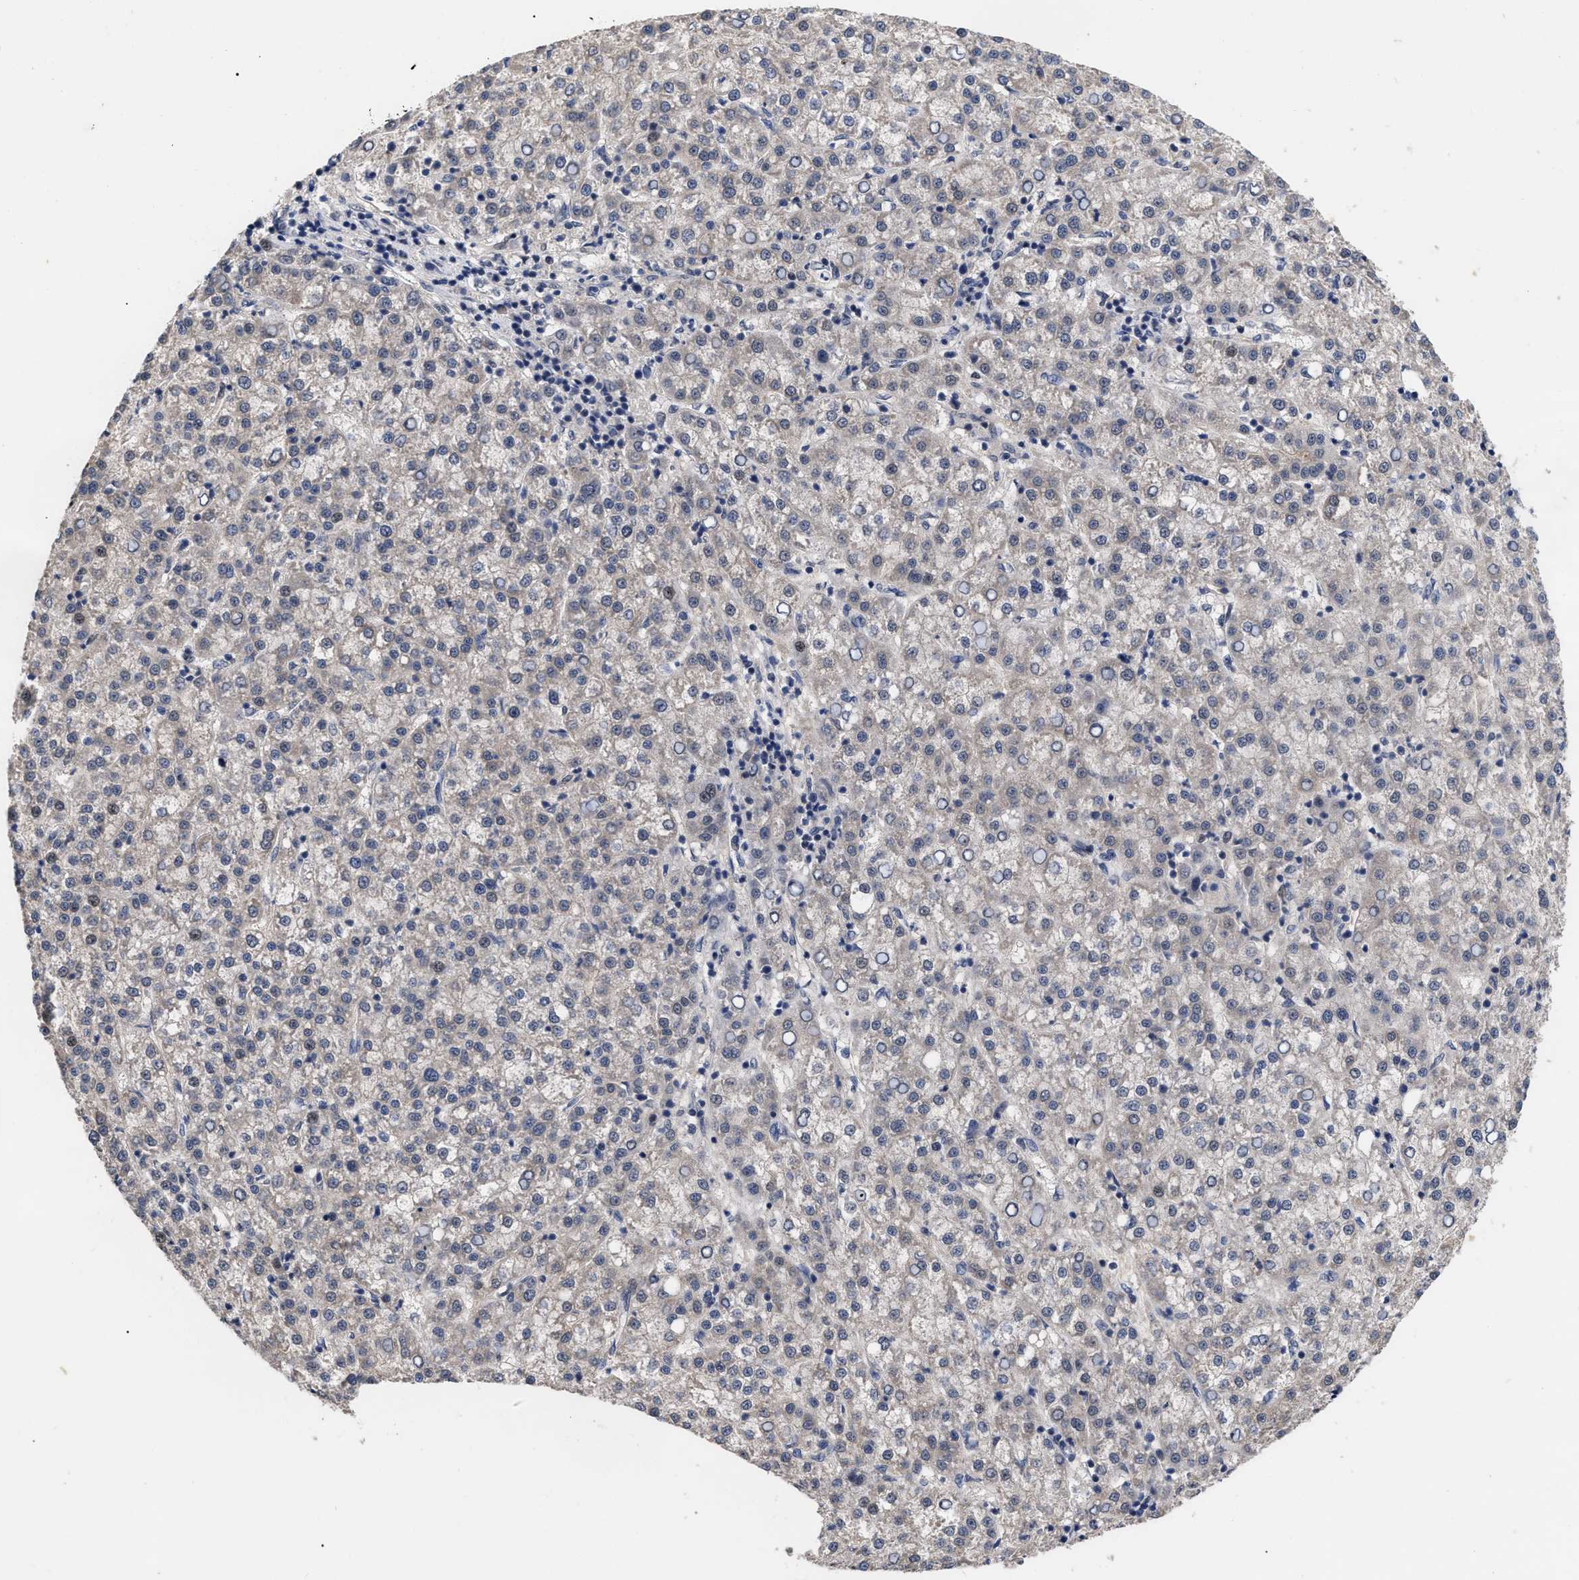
{"staining": {"intensity": "negative", "quantity": "none", "location": "none"}, "tissue": "liver cancer", "cell_type": "Tumor cells", "image_type": "cancer", "snomed": [{"axis": "morphology", "description": "Carcinoma, Hepatocellular, NOS"}, {"axis": "topography", "description": "Liver"}], "caption": "Immunohistochemistry (IHC) of liver cancer (hepatocellular carcinoma) demonstrates no expression in tumor cells.", "gene": "CCN5", "patient": {"sex": "female", "age": 58}}